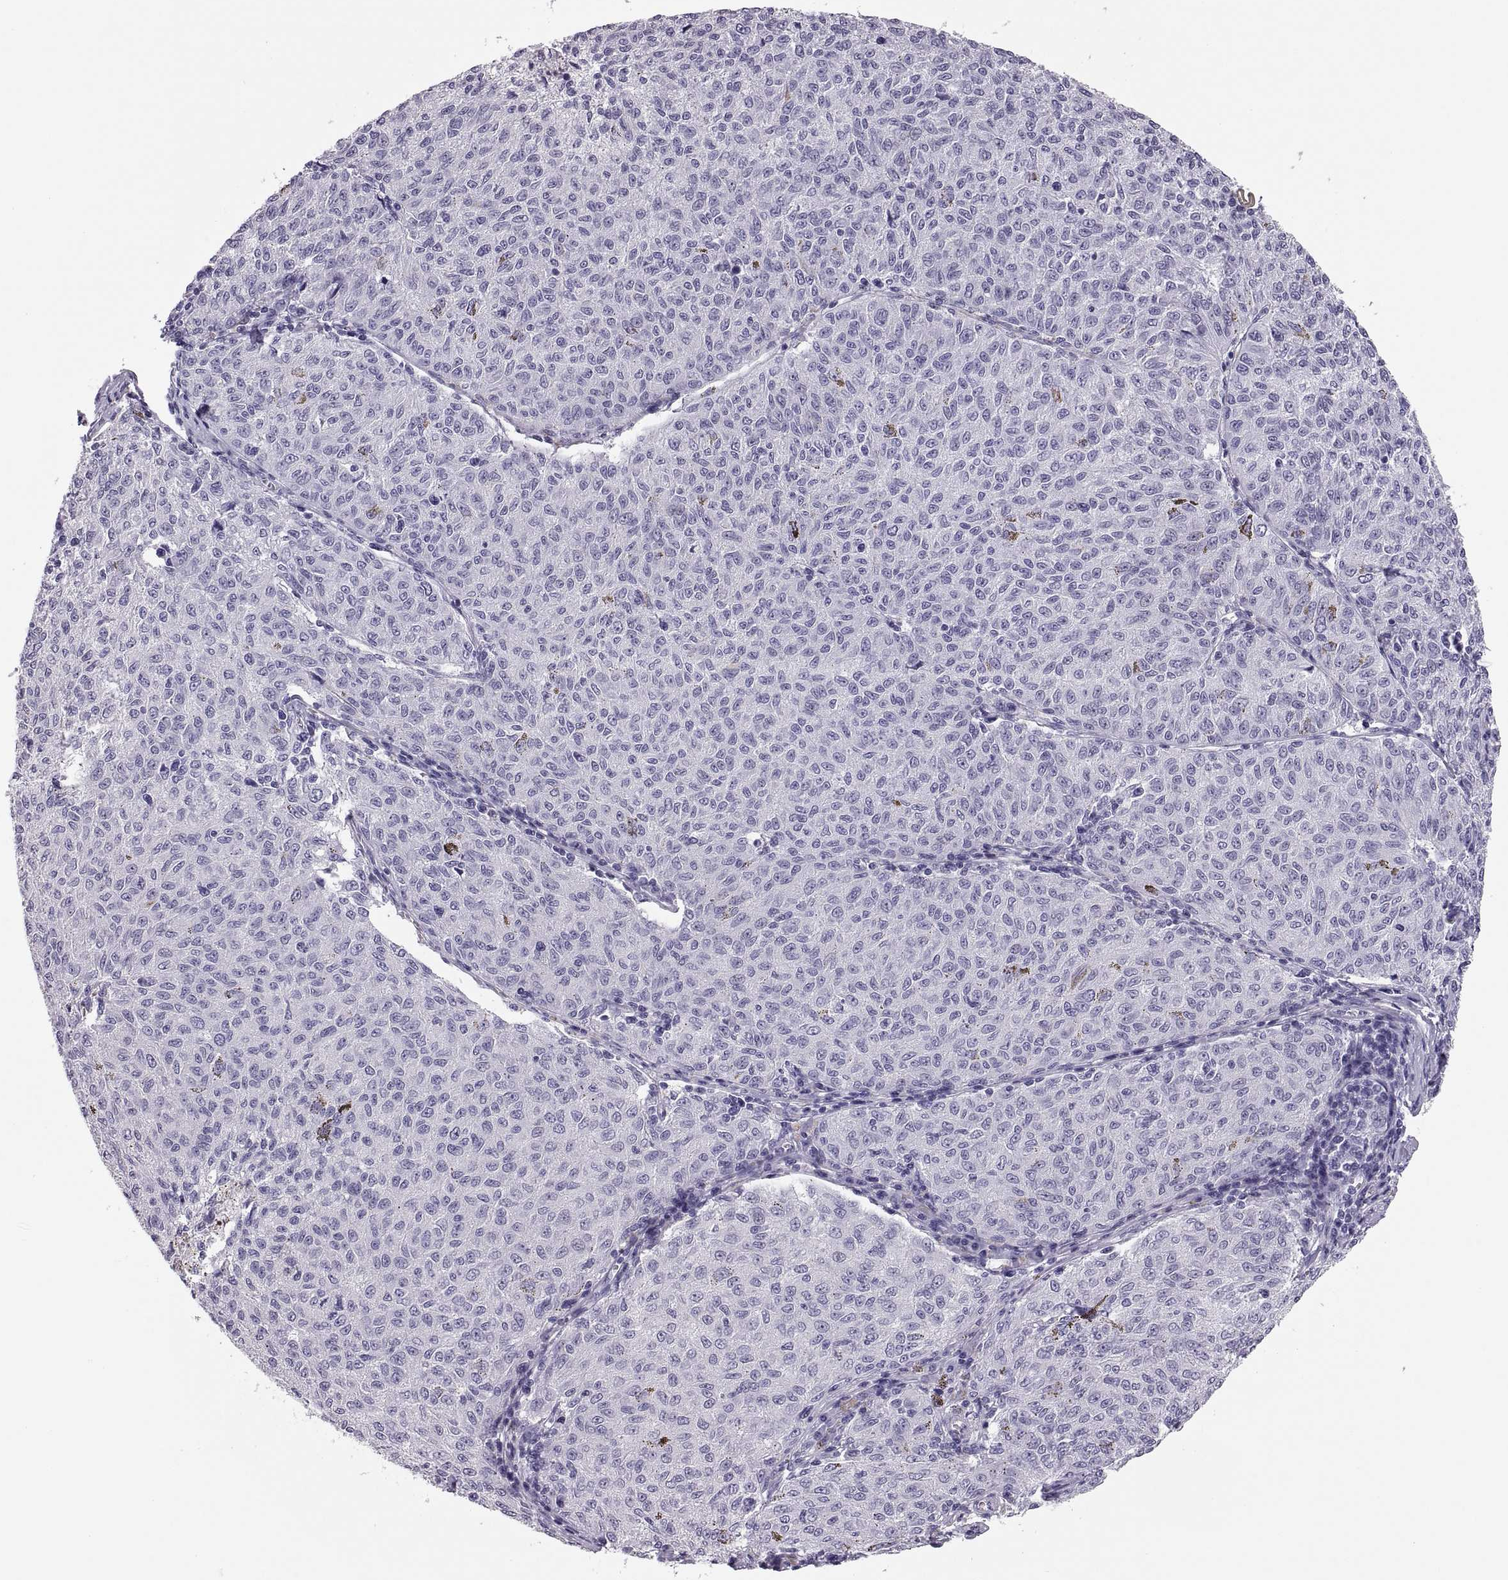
{"staining": {"intensity": "negative", "quantity": "none", "location": "none"}, "tissue": "melanoma", "cell_type": "Tumor cells", "image_type": "cancer", "snomed": [{"axis": "morphology", "description": "Malignant melanoma, NOS"}, {"axis": "topography", "description": "Skin"}], "caption": "Malignant melanoma was stained to show a protein in brown. There is no significant staining in tumor cells.", "gene": "QRICH2", "patient": {"sex": "female", "age": 72}}